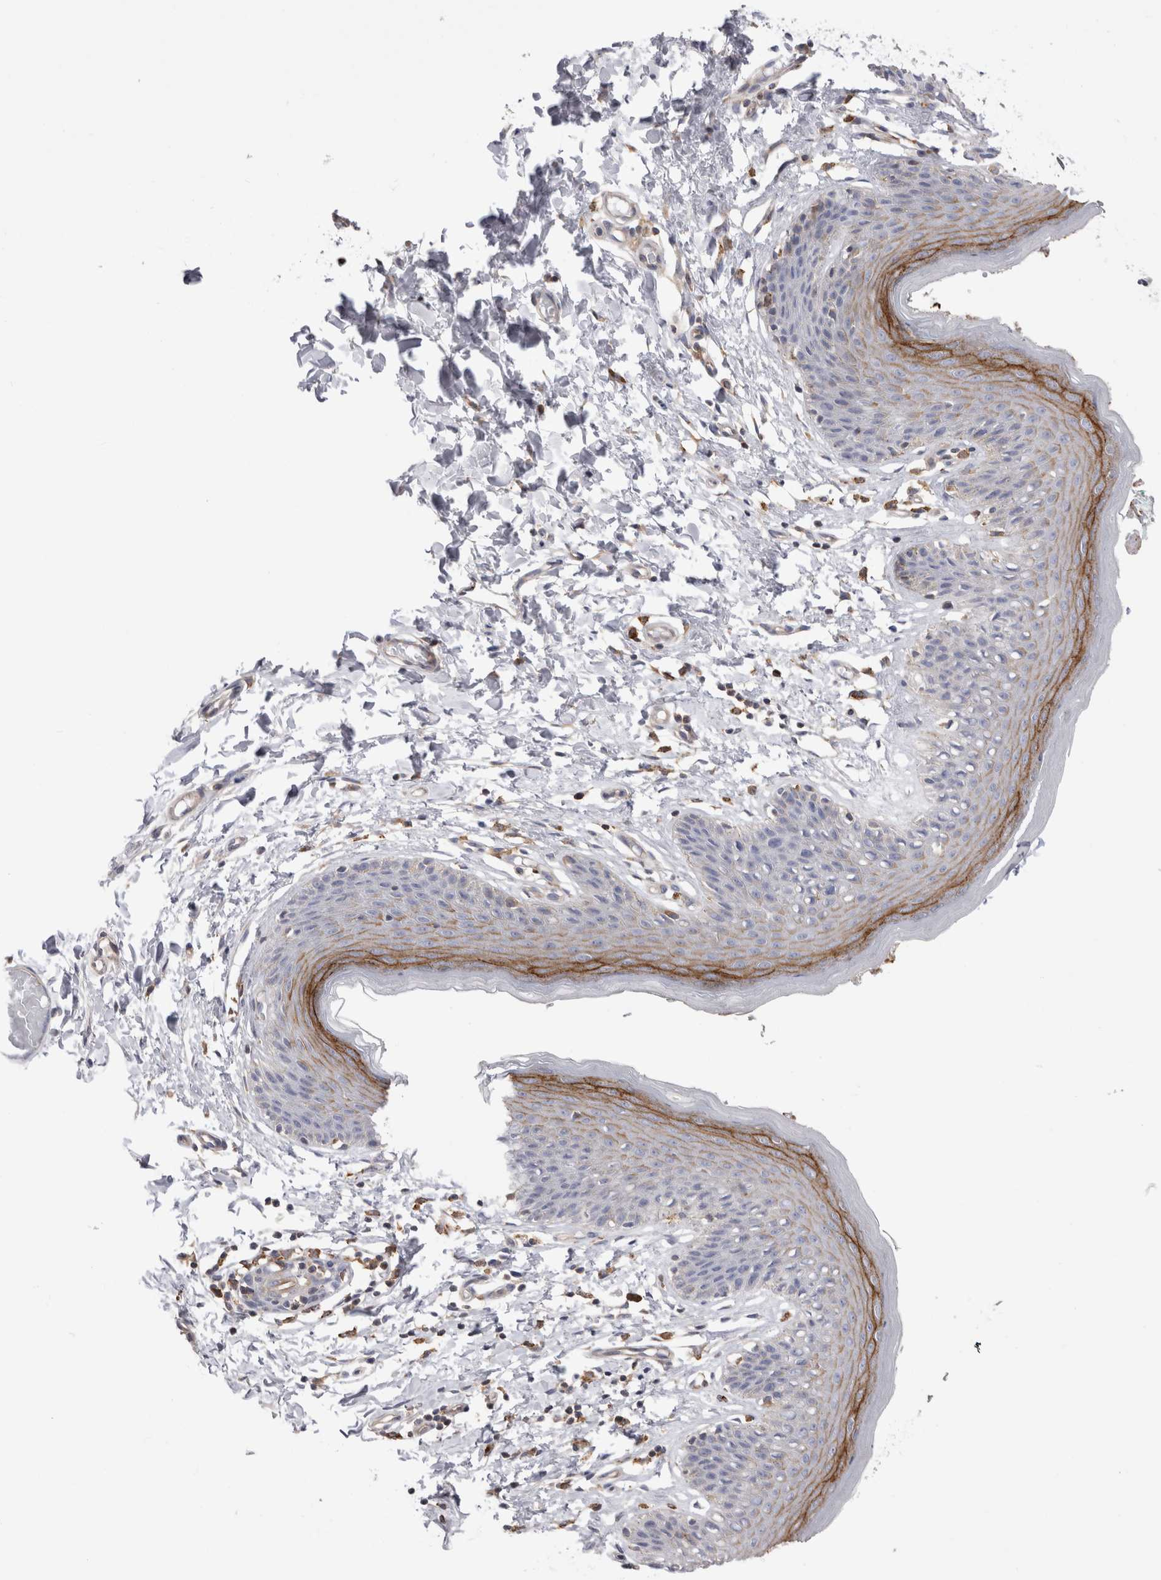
{"staining": {"intensity": "moderate", "quantity": "25%-75%", "location": "cytoplasmic/membranous"}, "tissue": "skin", "cell_type": "Epidermal cells", "image_type": "normal", "snomed": [{"axis": "morphology", "description": "Normal tissue, NOS"}, {"axis": "topography", "description": "Vulva"}], "caption": "Epidermal cells show moderate cytoplasmic/membranous positivity in about 25%-75% of cells in benign skin. (Stains: DAB in brown, nuclei in blue, Microscopy: brightfield microscopy at high magnification).", "gene": "RAB11FIP1", "patient": {"sex": "female", "age": 66}}